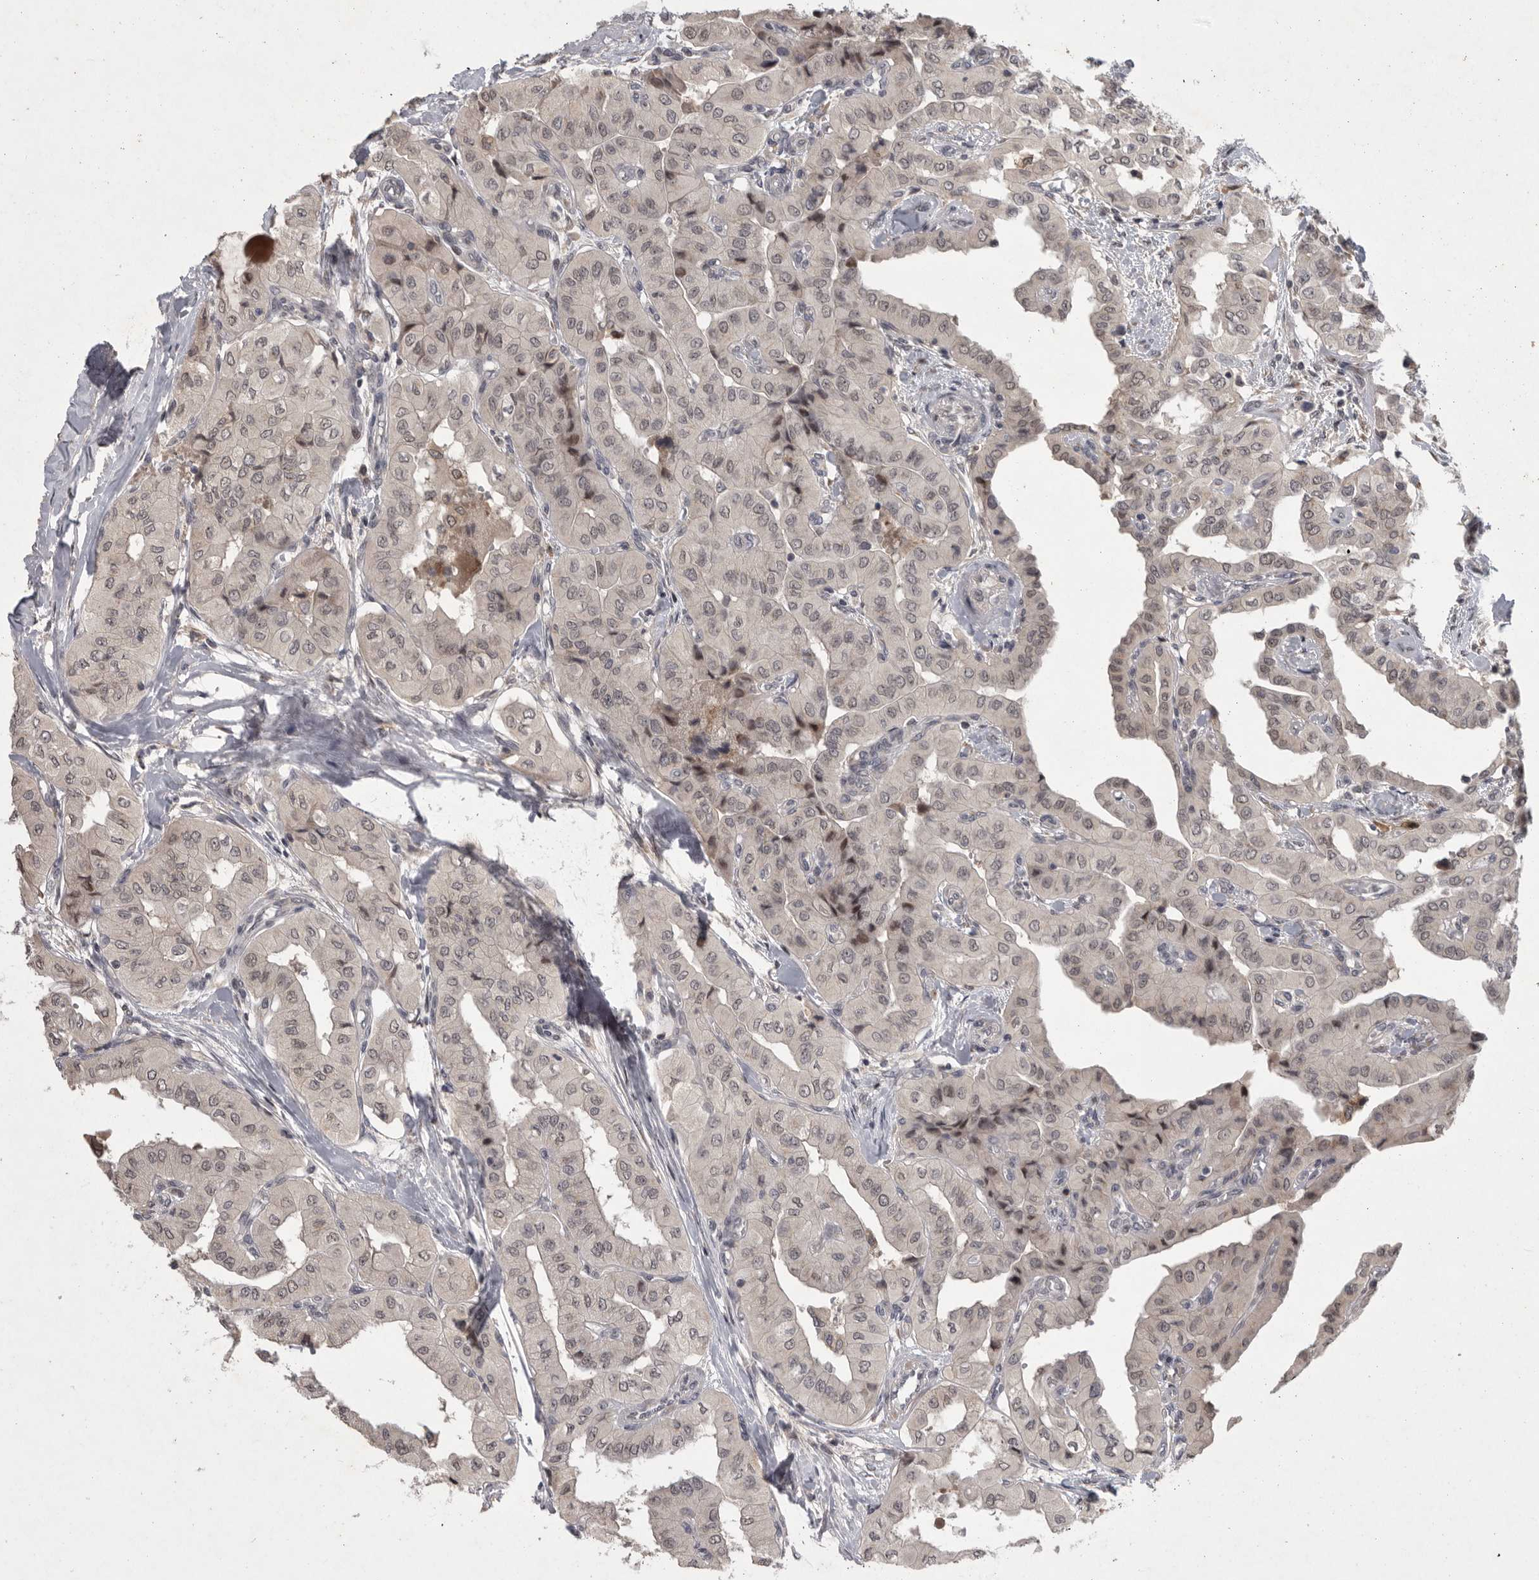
{"staining": {"intensity": "weak", "quantity": ">75%", "location": "nuclear"}, "tissue": "thyroid cancer", "cell_type": "Tumor cells", "image_type": "cancer", "snomed": [{"axis": "morphology", "description": "Papillary adenocarcinoma, NOS"}, {"axis": "topography", "description": "Thyroid gland"}], "caption": "Tumor cells demonstrate low levels of weak nuclear expression in approximately >75% of cells in human thyroid cancer.", "gene": "MAN2A1", "patient": {"sex": "female", "age": 59}}